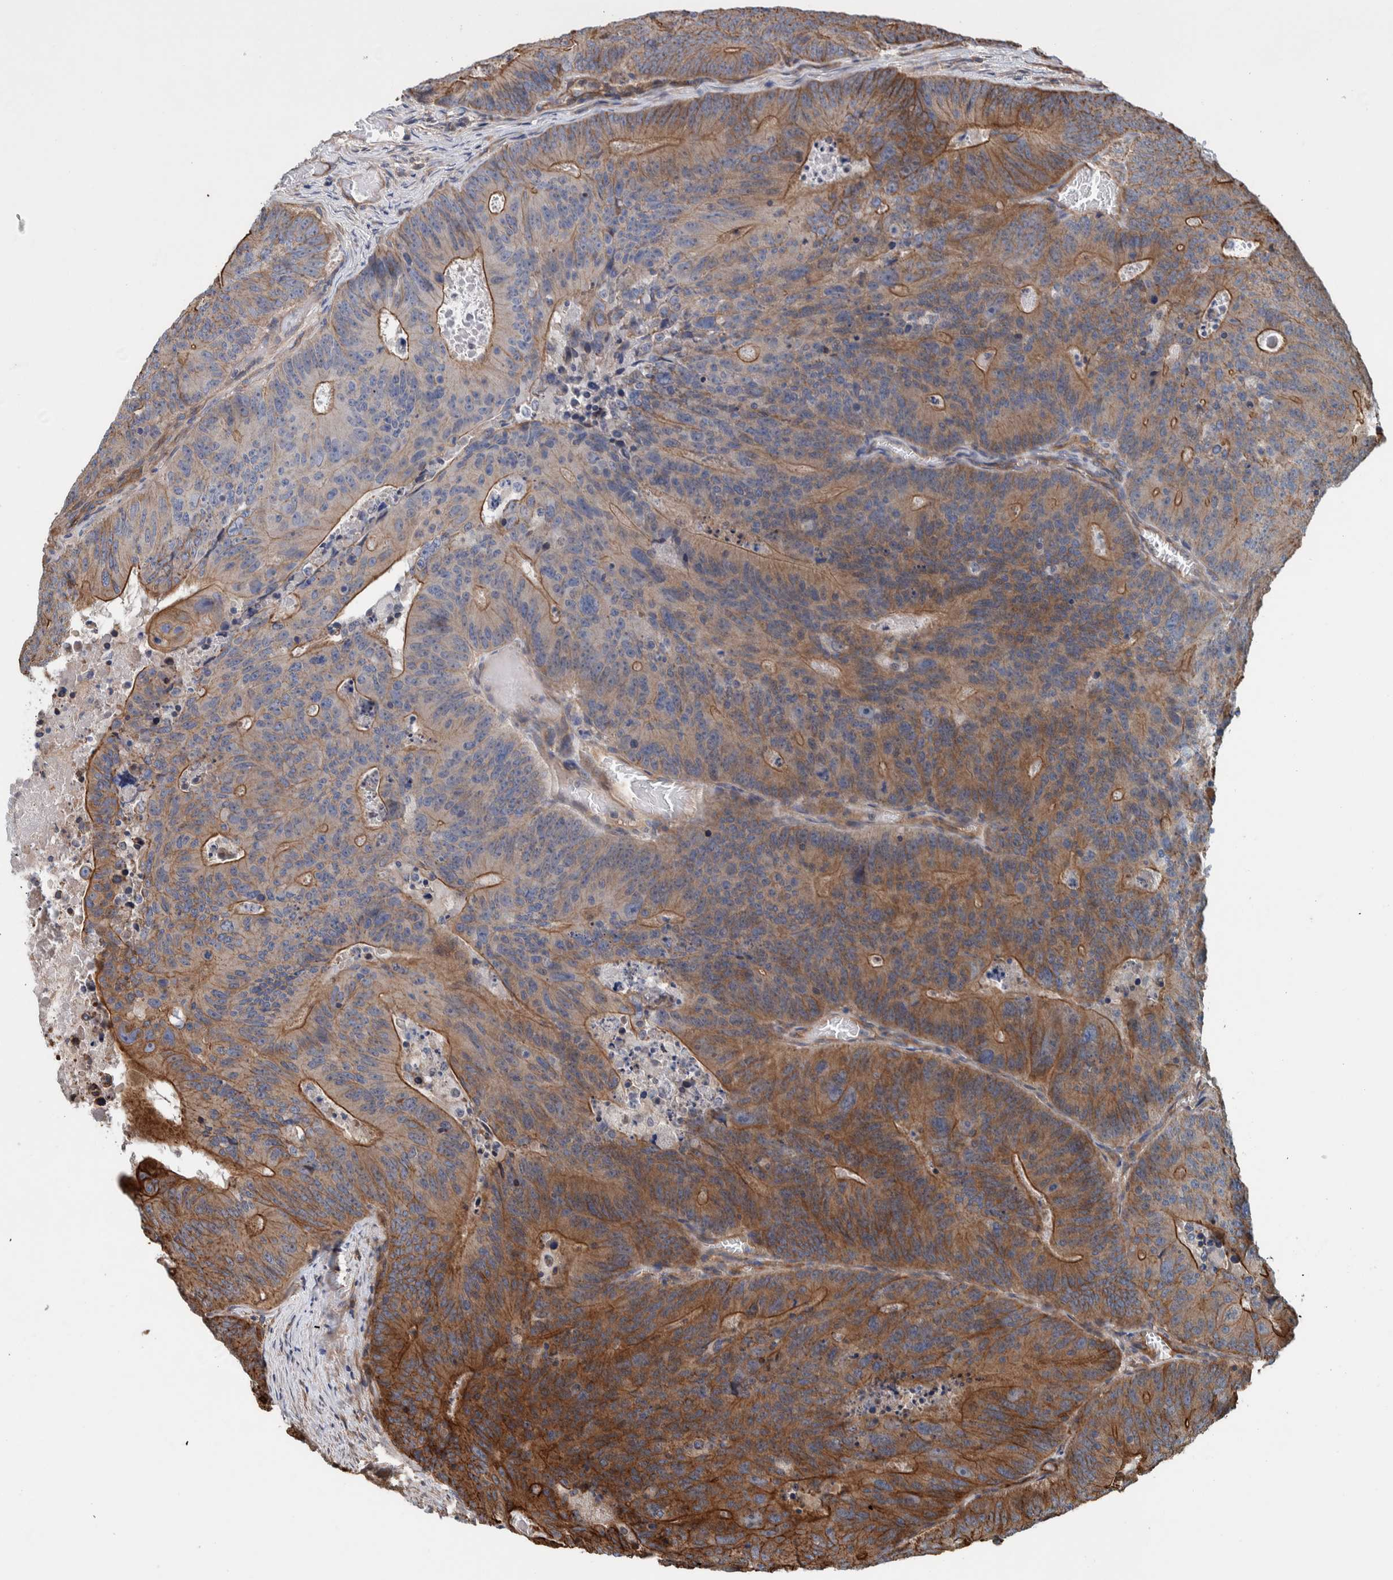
{"staining": {"intensity": "moderate", "quantity": ">75%", "location": "cytoplasmic/membranous"}, "tissue": "colorectal cancer", "cell_type": "Tumor cells", "image_type": "cancer", "snomed": [{"axis": "morphology", "description": "Adenocarcinoma, NOS"}, {"axis": "topography", "description": "Colon"}], "caption": "There is medium levels of moderate cytoplasmic/membranous positivity in tumor cells of colorectal cancer (adenocarcinoma), as demonstrated by immunohistochemical staining (brown color).", "gene": "PKD1L1", "patient": {"sex": "male", "age": 87}}